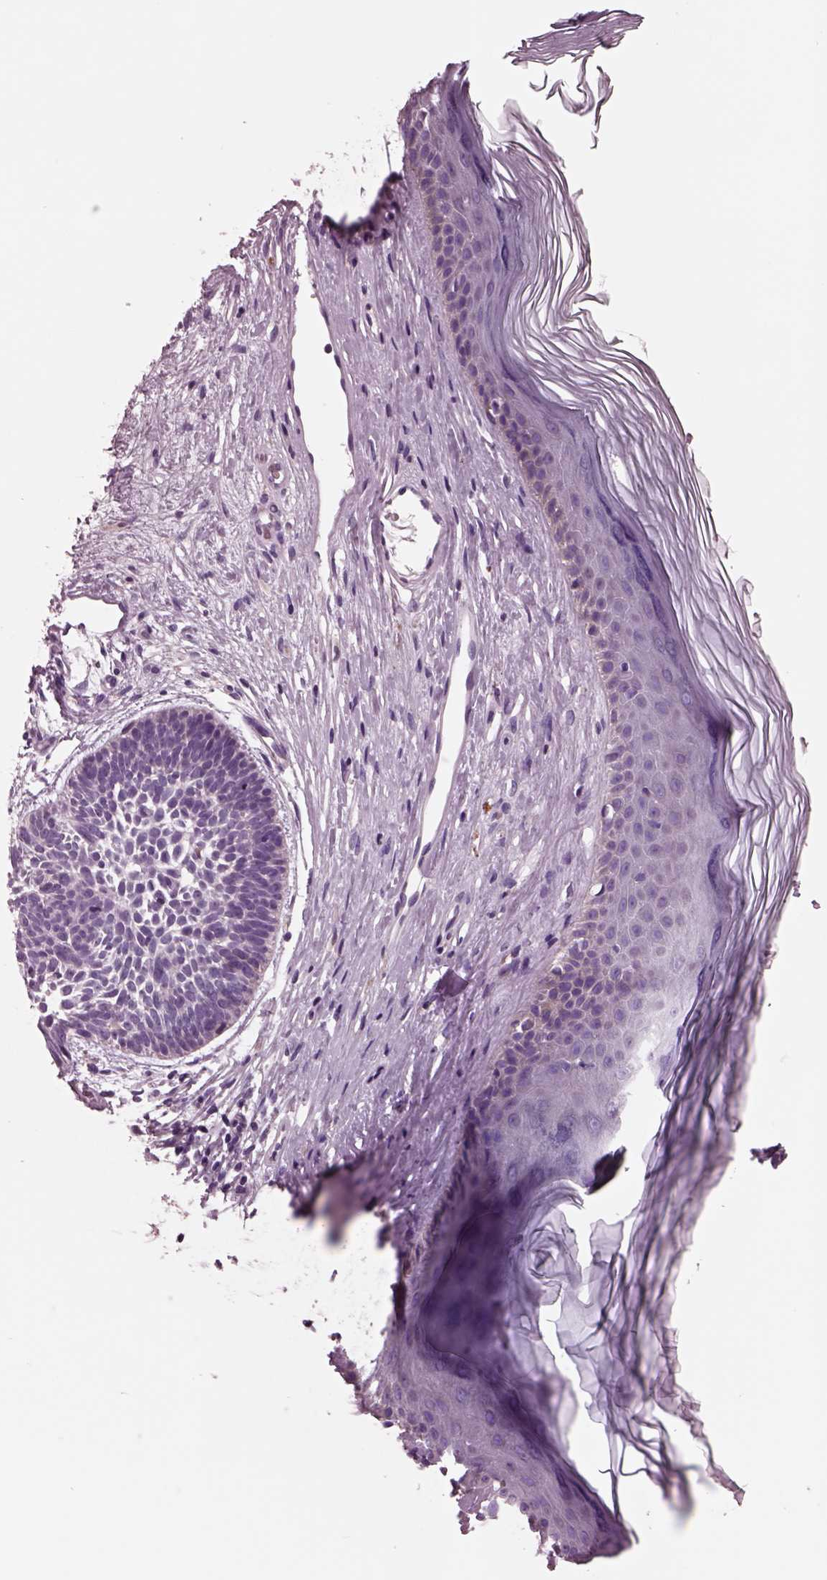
{"staining": {"intensity": "negative", "quantity": "none", "location": "none"}, "tissue": "skin cancer", "cell_type": "Tumor cells", "image_type": "cancer", "snomed": [{"axis": "morphology", "description": "Basal cell carcinoma"}, {"axis": "topography", "description": "Skin"}], "caption": "Protein analysis of skin basal cell carcinoma shows no significant staining in tumor cells.", "gene": "AP4M1", "patient": {"sex": "male", "age": 85}}